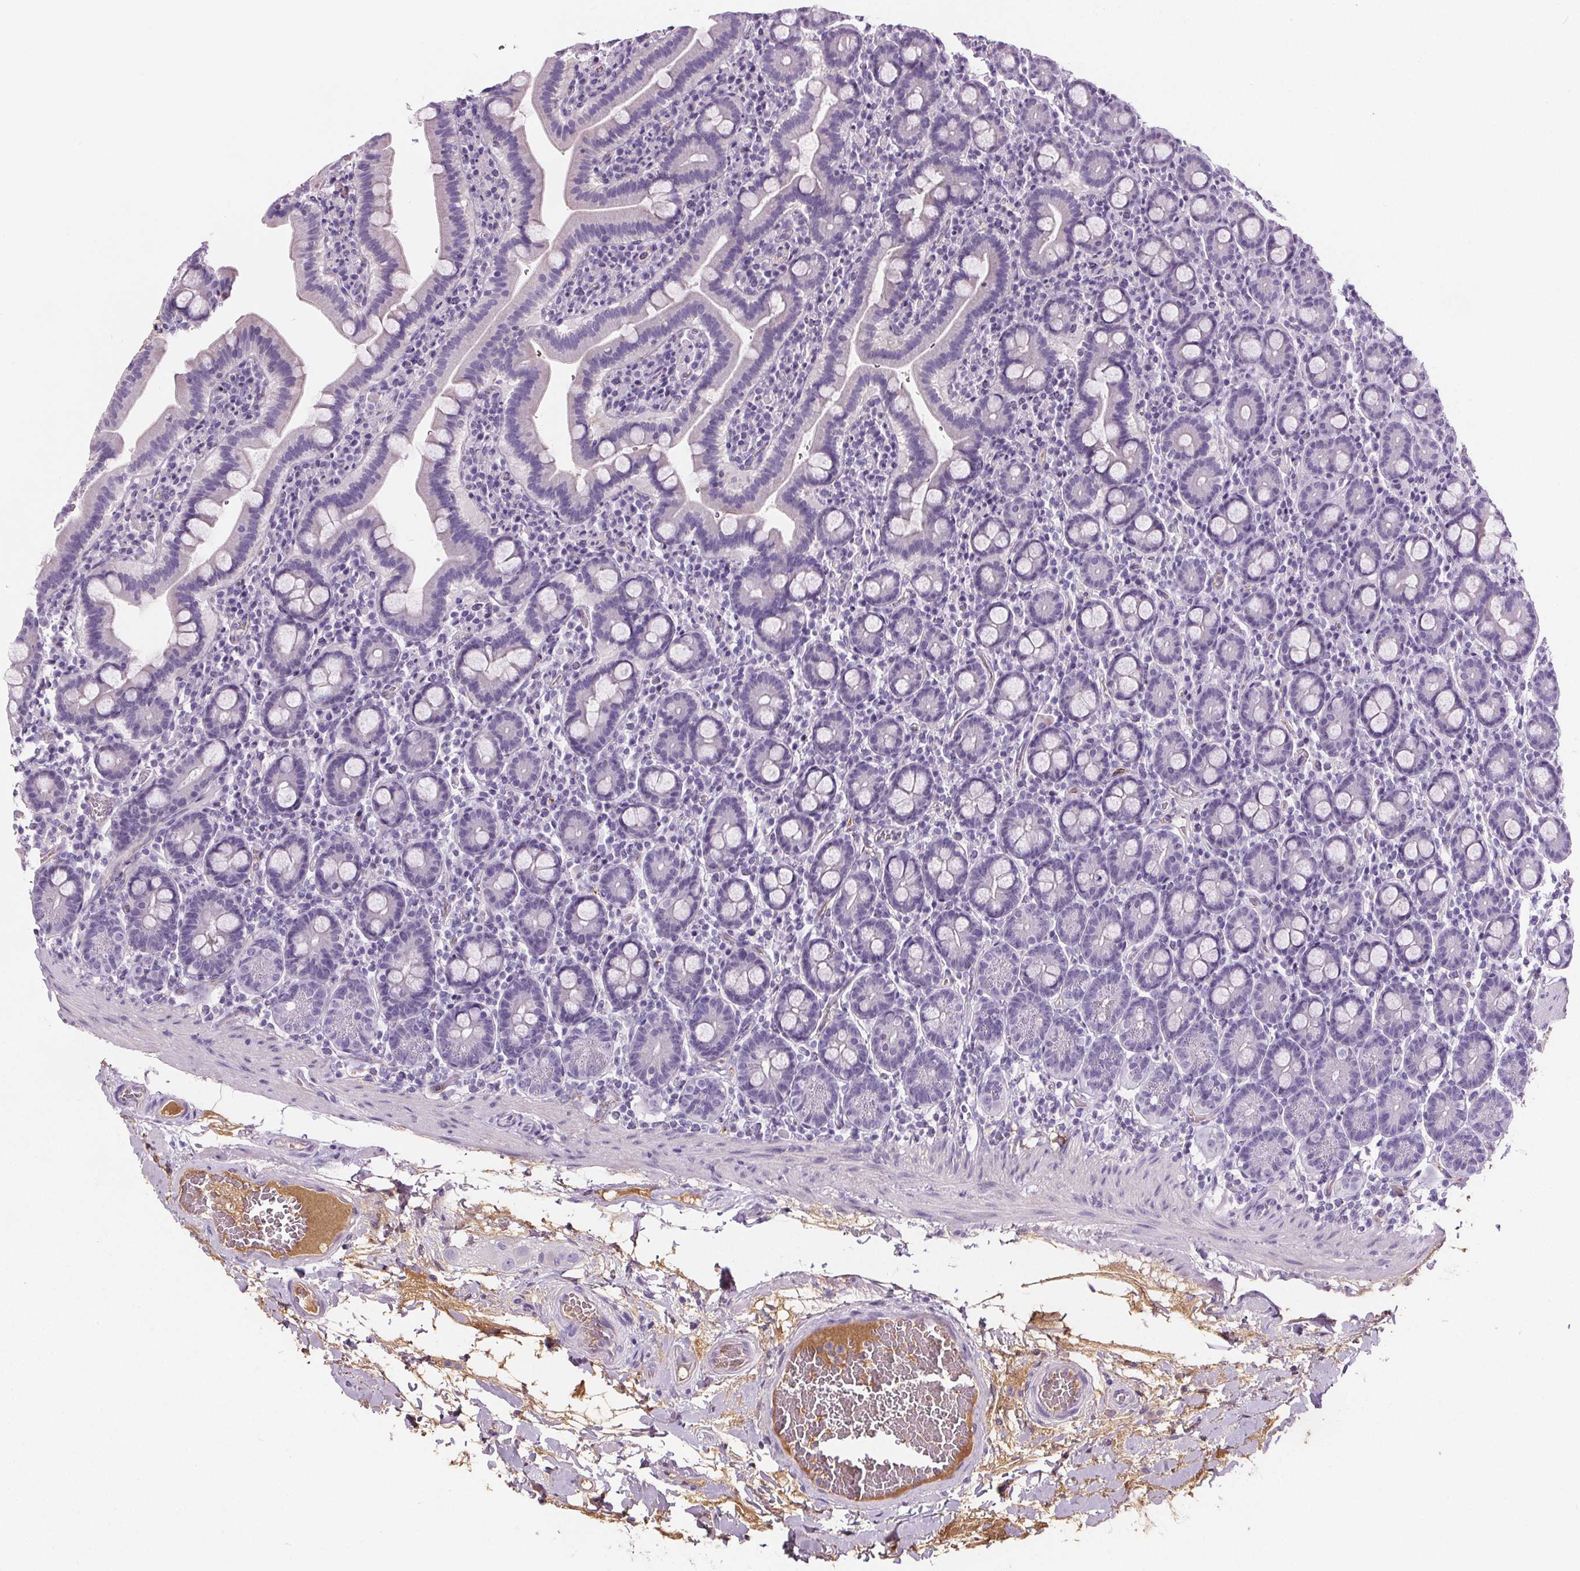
{"staining": {"intensity": "negative", "quantity": "none", "location": "none"}, "tissue": "small intestine", "cell_type": "Glandular cells", "image_type": "normal", "snomed": [{"axis": "morphology", "description": "Normal tissue, NOS"}, {"axis": "topography", "description": "Small intestine"}], "caption": "The photomicrograph displays no staining of glandular cells in unremarkable small intestine.", "gene": "CD5L", "patient": {"sex": "male", "age": 26}}